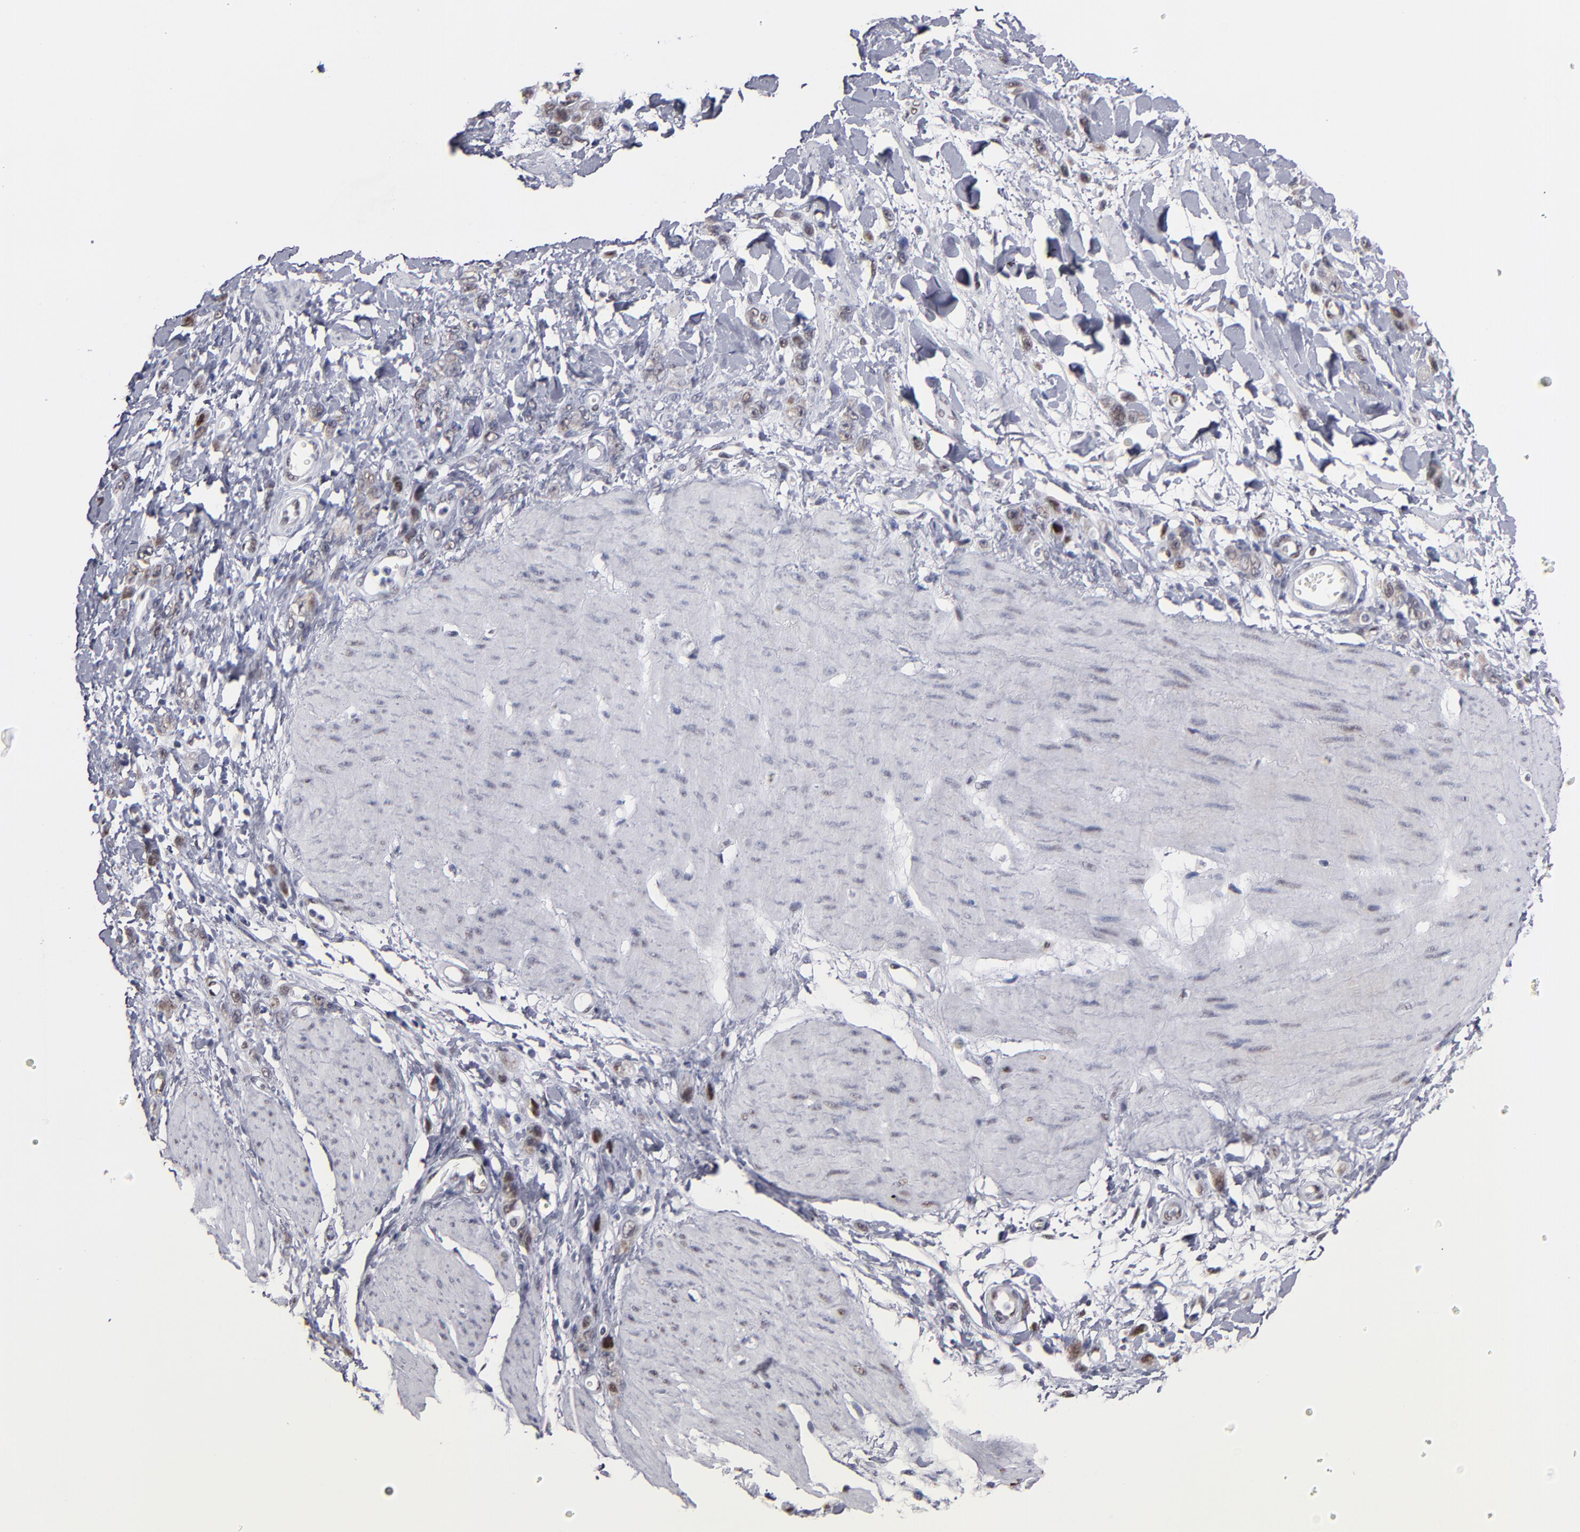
{"staining": {"intensity": "weak", "quantity": "25%-75%", "location": "nuclear"}, "tissue": "stomach cancer", "cell_type": "Tumor cells", "image_type": "cancer", "snomed": [{"axis": "morphology", "description": "Normal tissue, NOS"}, {"axis": "morphology", "description": "Adenocarcinoma, NOS"}, {"axis": "topography", "description": "Stomach"}], "caption": "Stomach cancer (adenocarcinoma) stained with a protein marker demonstrates weak staining in tumor cells.", "gene": "MN1", "patient": {"sex": "male", "age": 82}}